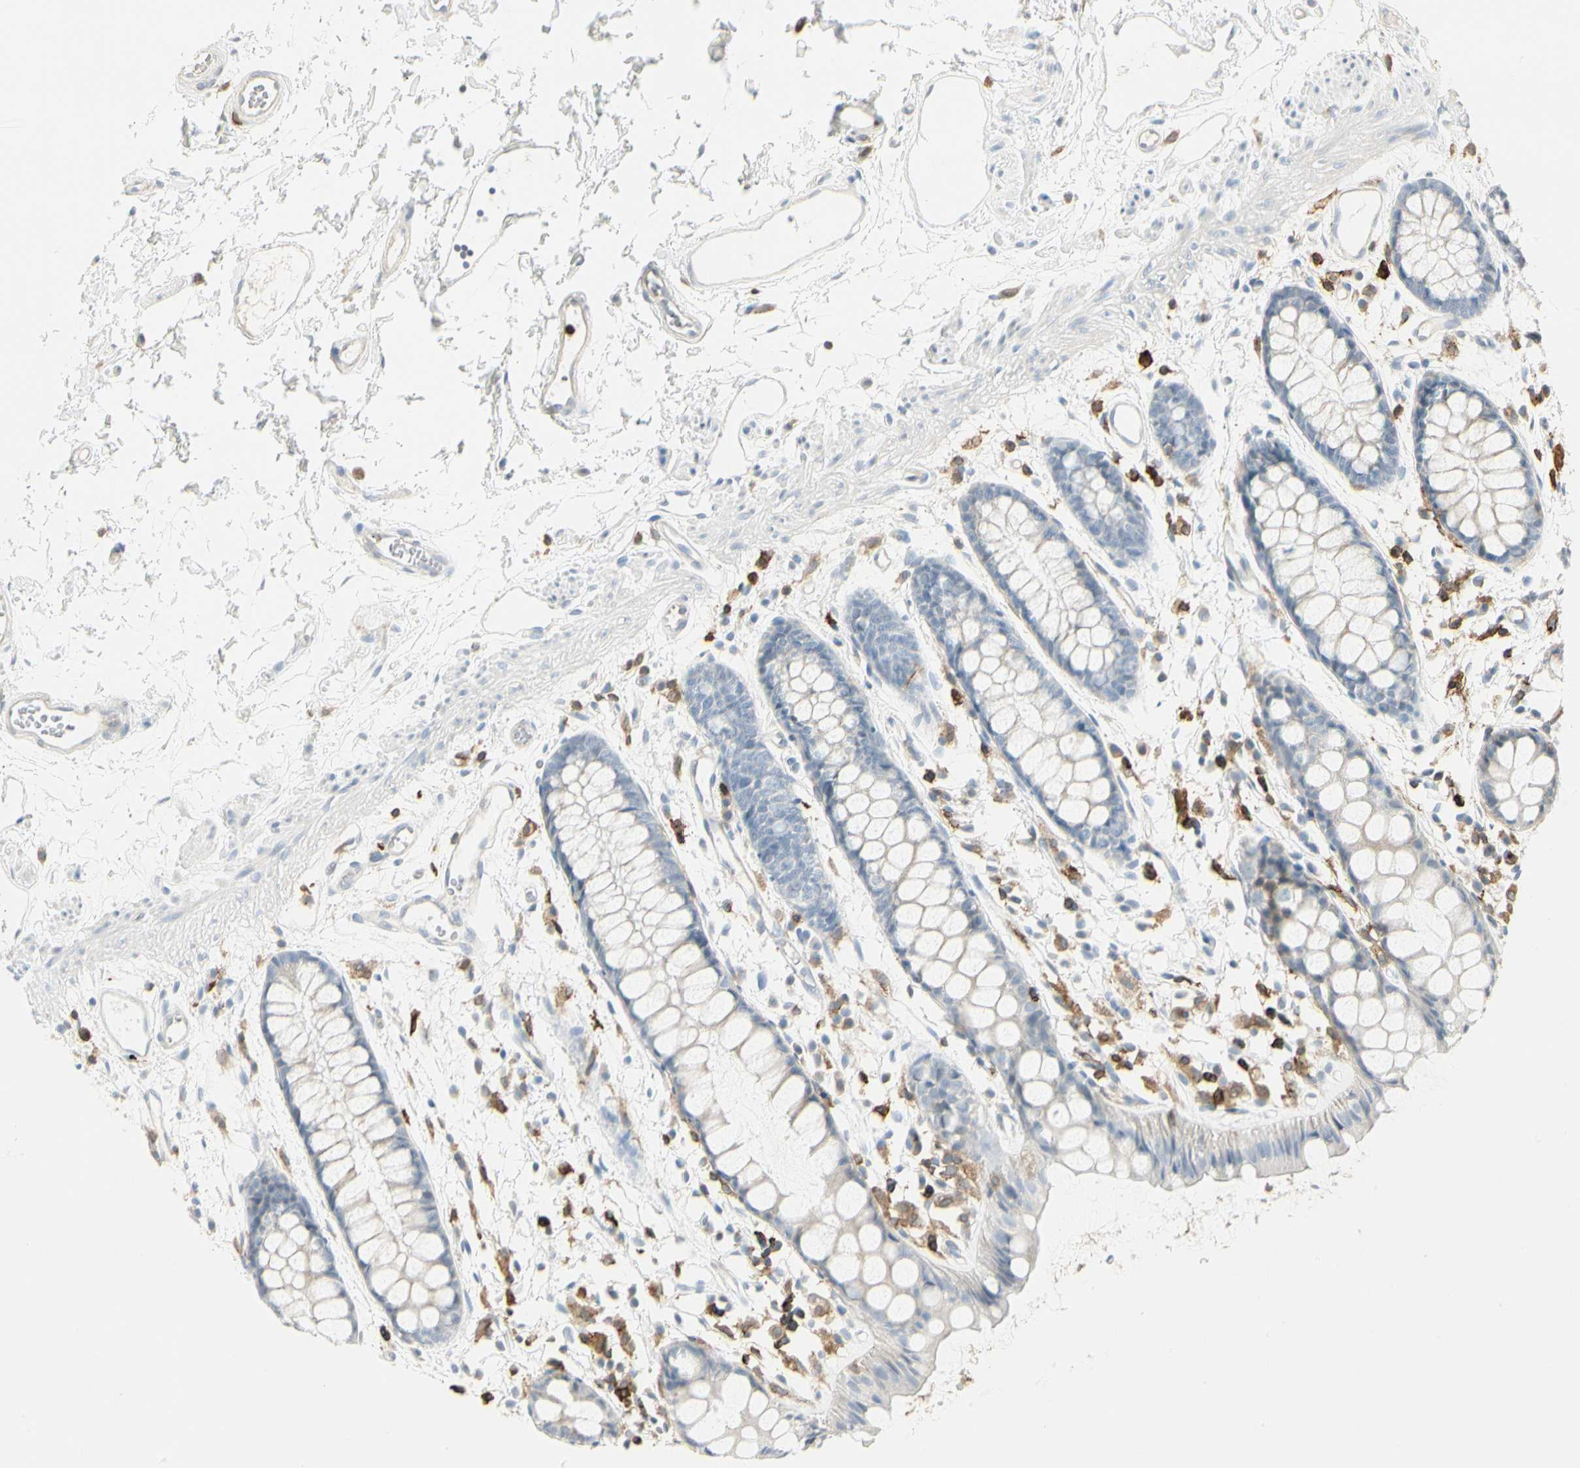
{"staining": {"intensity": "weak", "quantity": "<25%", "location": "cytoplasmic/membranous"}, "tissue": "rectum", "cell_type": "Glandular cells", "image_type": "normal", "snomed": [{"axis": "morphology", "description": "Normal tissue, NOS"}, {"axis": "topography", "description": "Rectum"}], "caption": "This is a histopathology image of immunohistochemistry staining of unremarkable rectum, which shows no positivity in glandular cells.", "gene": "ITGB2", "patient": {"sex": "female", "age": 66}}